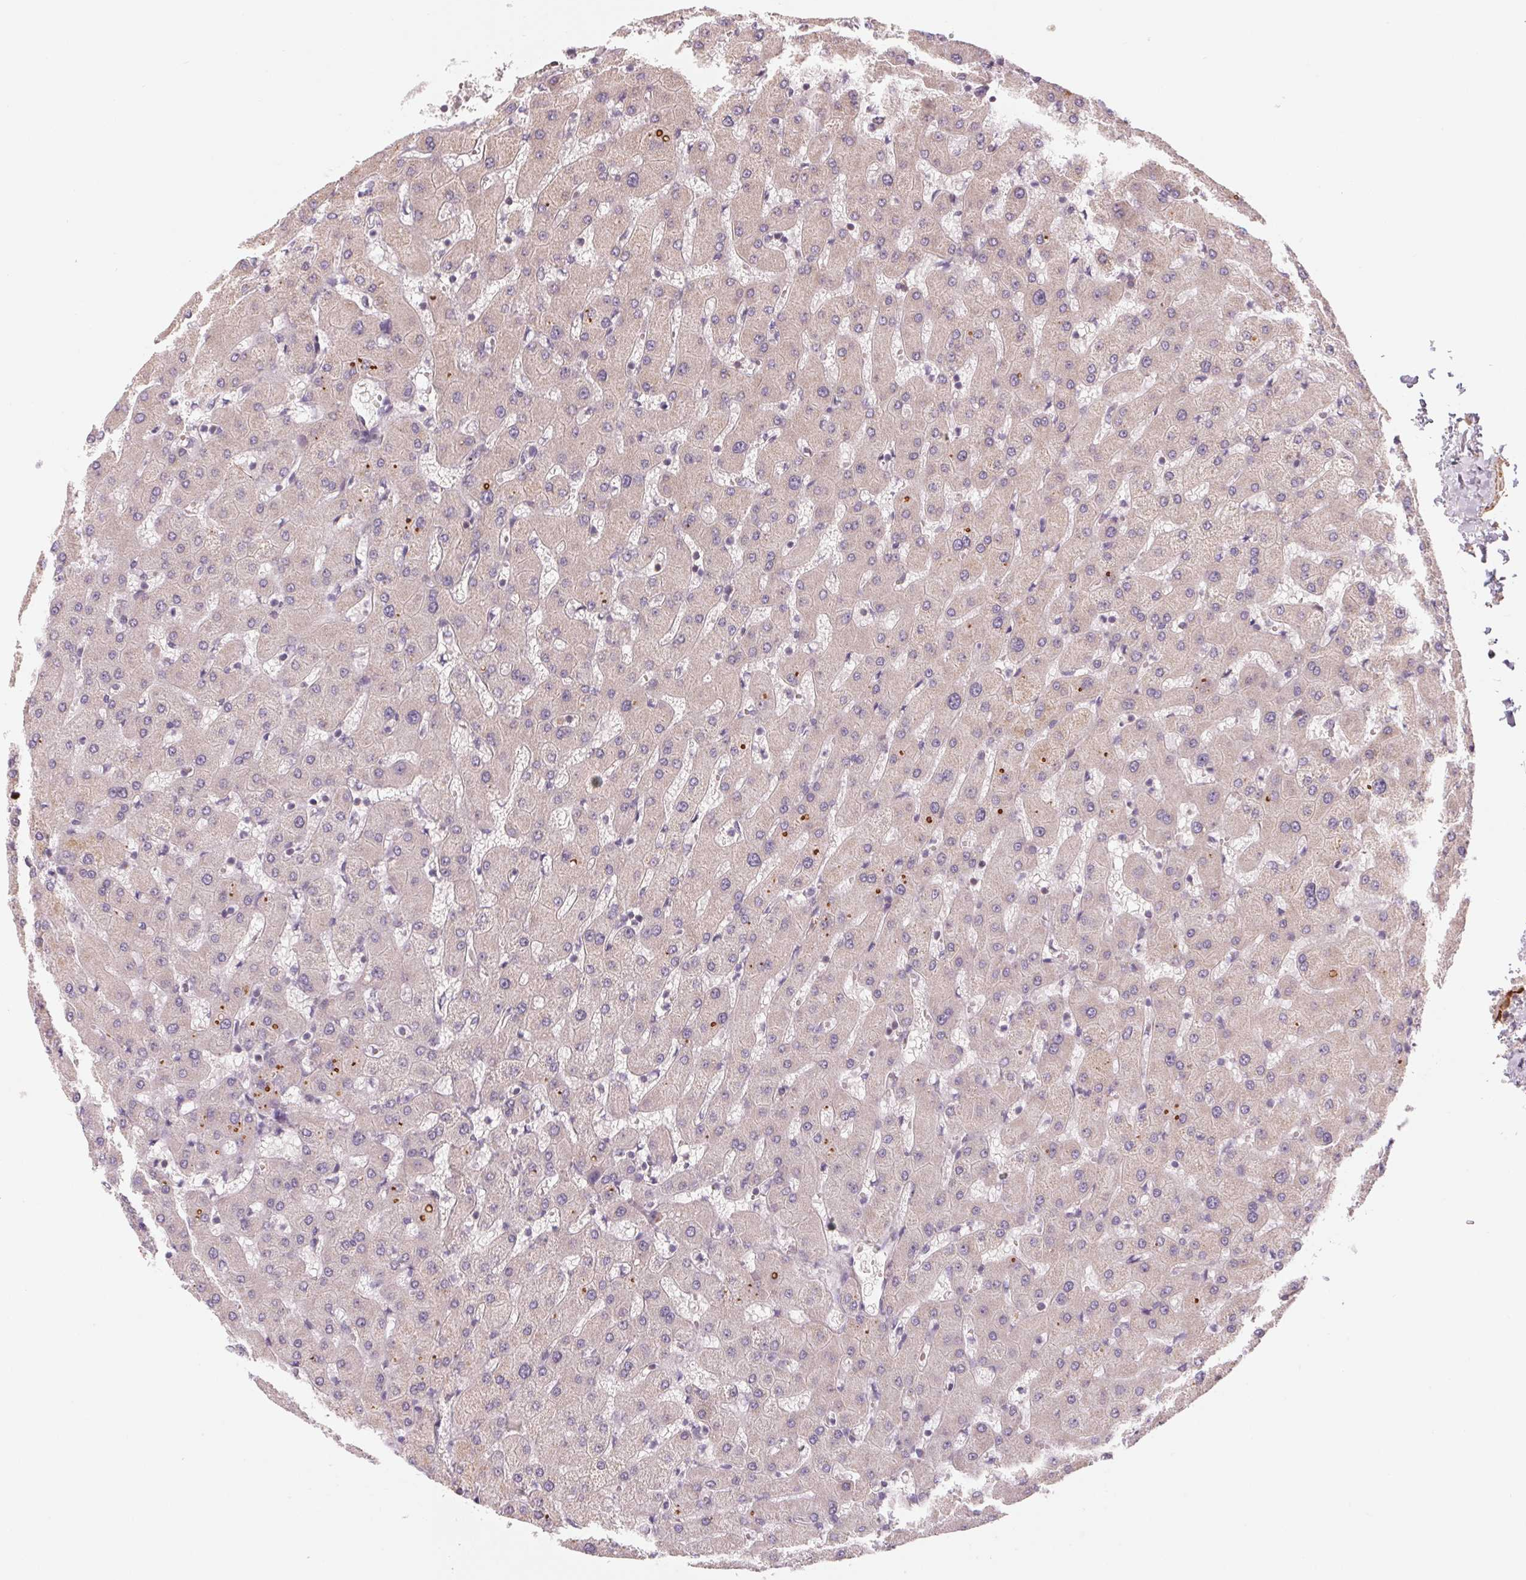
{"staining": {"intensity": "negative", "quantity": "none", "location": "none"}, "tissue": "liver", "cell_type": "Cholangiocytes", "image_type": "normal", "snomed": [{"axis": "morphology", "description": "Normal tissue, NOS"}, {"axis": "topography", "description": "Liver"}], "caption": "Liver stained for a protein using immunohistochemistry (IHC) shows no expression cholangiocytes.", "gene": "CCDC112", "patient": {"sex": "female", "age": 63}}